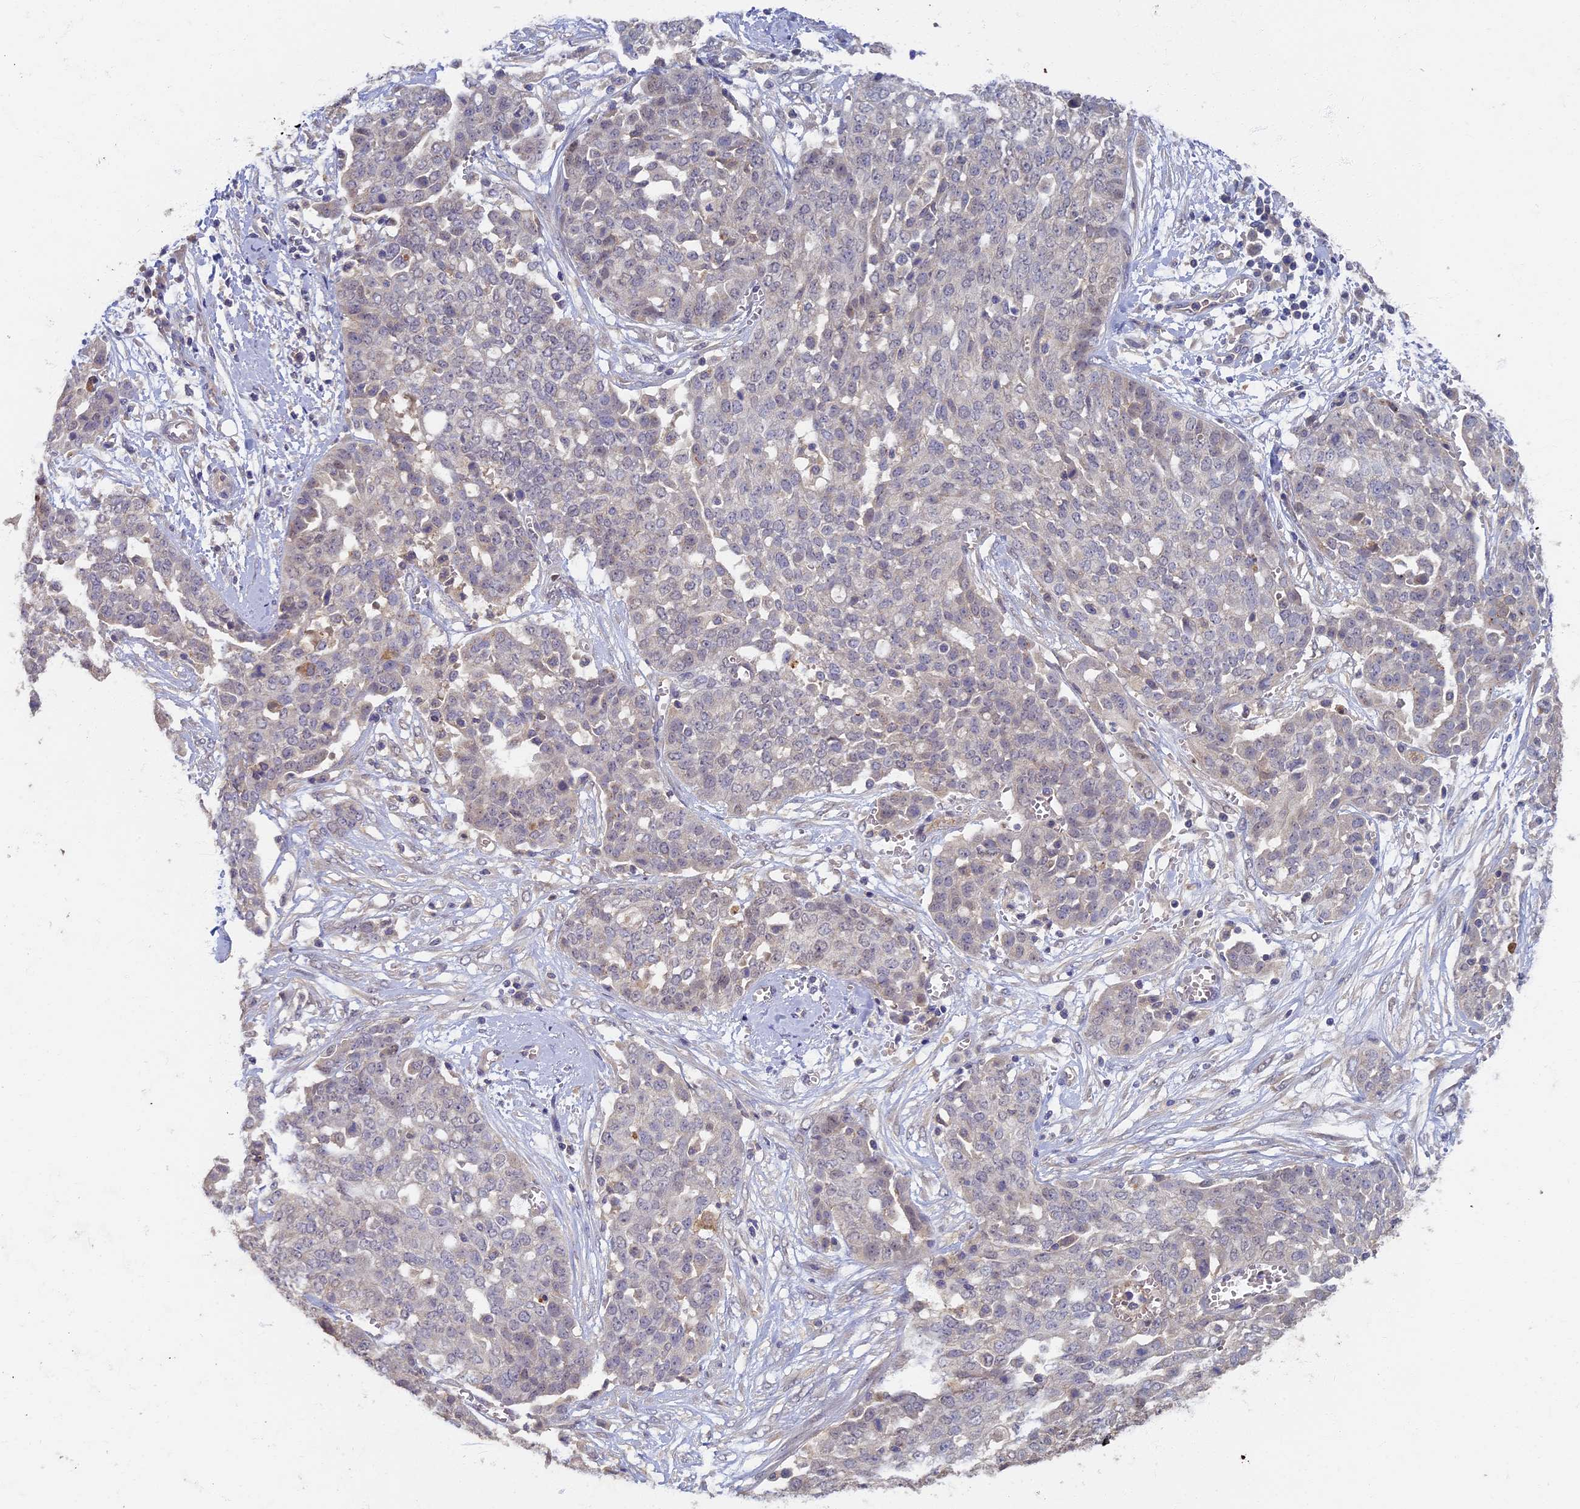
{"staining": {"intensity": "negative", "quantity": "none", "location": "none"}, "tissue": "ovarian cancer", "cell_type": "Tumor cells", "image_type": "cancer", "snomed": [{"axis": "morphology", "description": "Cystadenocarcinoma, serous, NOS"}, {"axis": "topography", "description": "Soft tissue"}, {"axis": "topography", "description": "Ovary"}], "caption": "Photomicrograph shows no significant protein expression in tumor cells of serous cystadenocarcinoma (ovarian). (Brightfield microscopy of DAB (3,3'-diaminobenzidine) IHC at high magnification).", "gene": "RSPH3", "patient": {"sex": "female", "age": 57}}